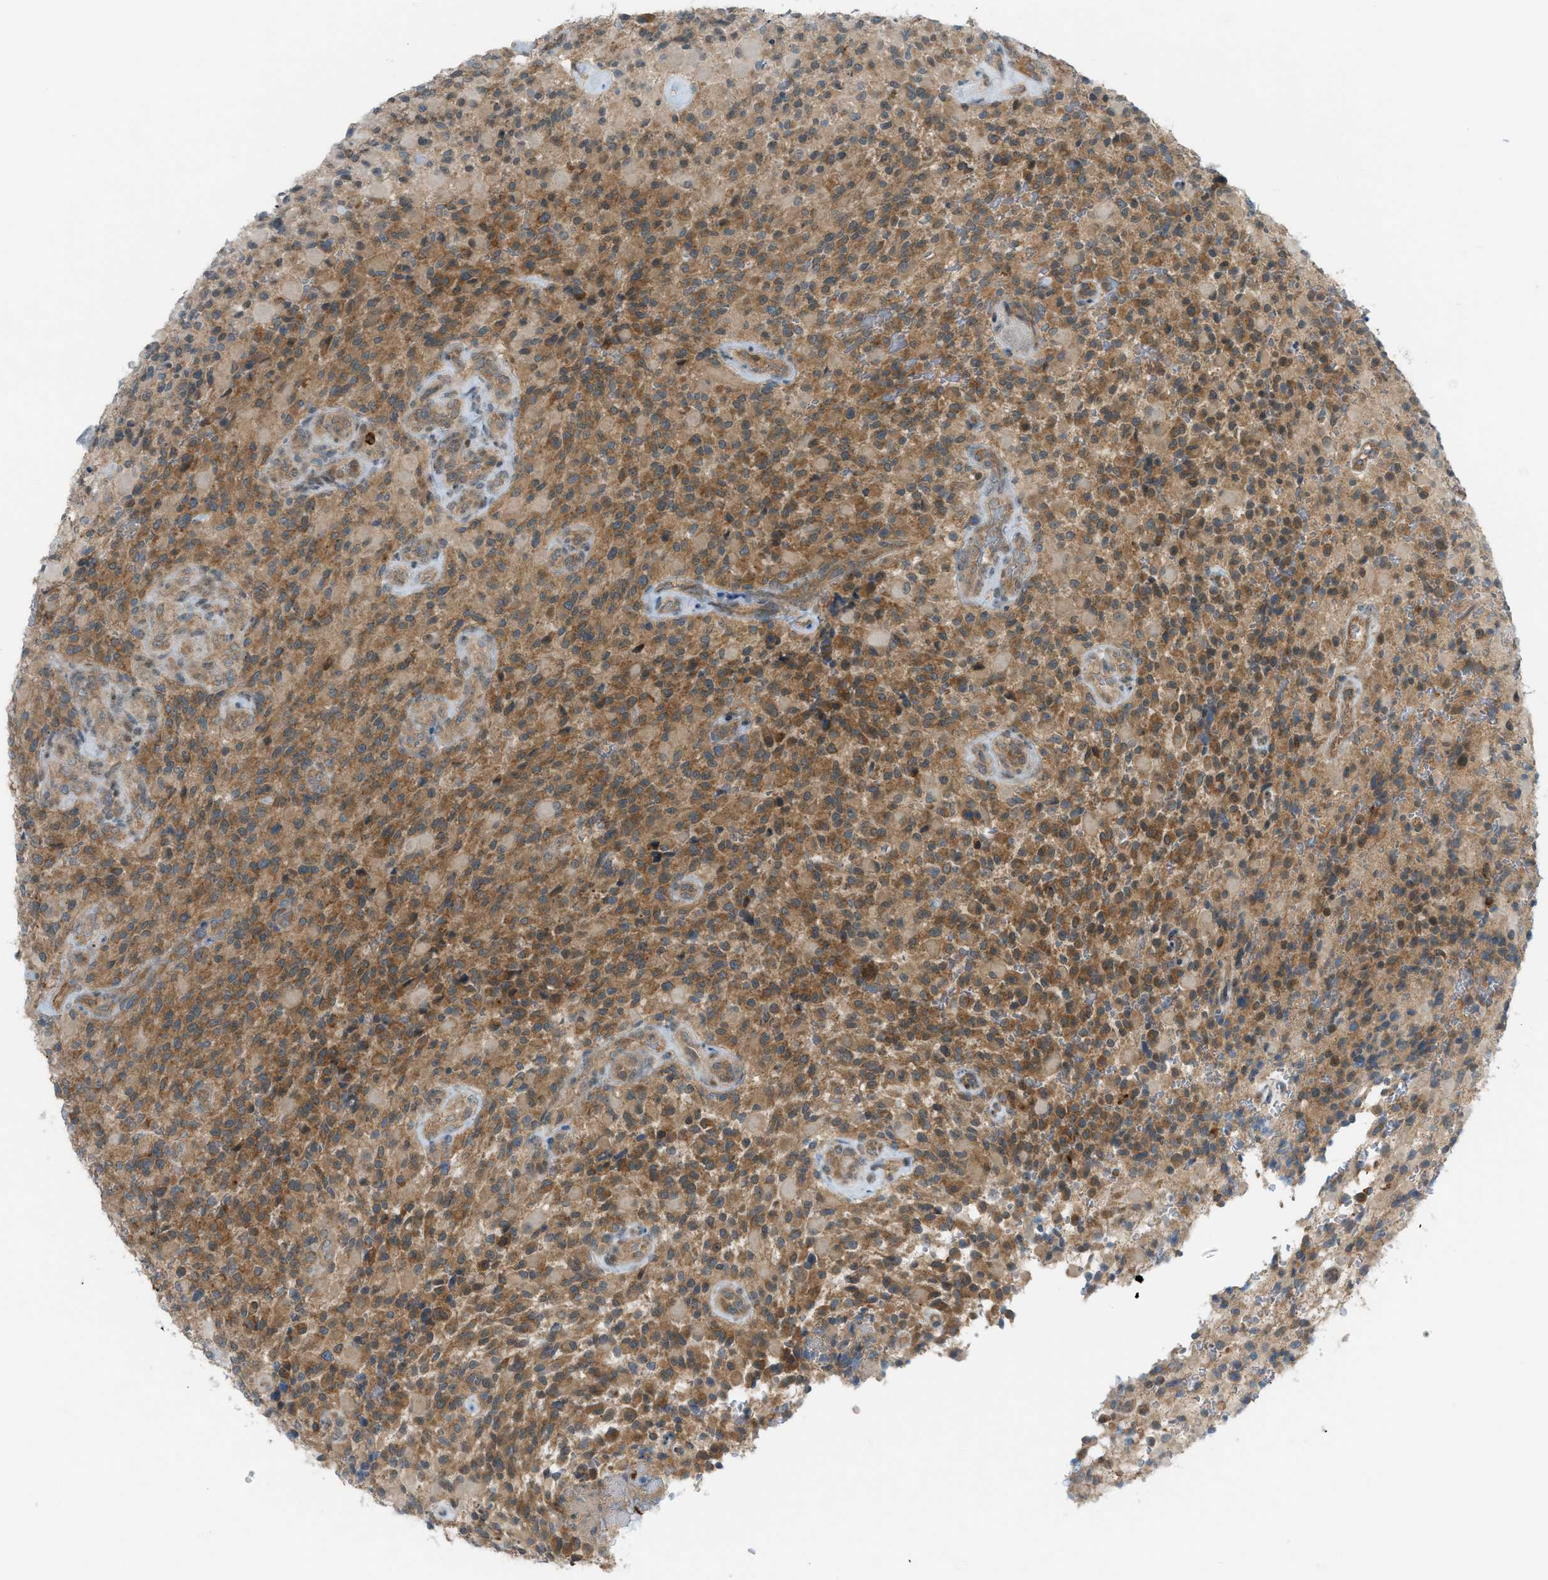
{"staining": {"intensity": "moderate", "quantity": ">75%", "location": "cytoplasmic/membranous"}, "tissue": "glioma", "cell_type": "Tumor cells", "image_type": "cancer", "snomed": [{"axis": "morphology", "description": "Glioma, malignant, High grade"}, {"axis": "topography", "description": "Brain"}], "caption": "Malignant glioma (high-grade) stained for a protein (brown) exhibits moderate cytoplasmic/membranous positive expression in about >75% of tumor cells.", "gene": "DYRK1A", "patient": {"sex": "male", "age": 71}}